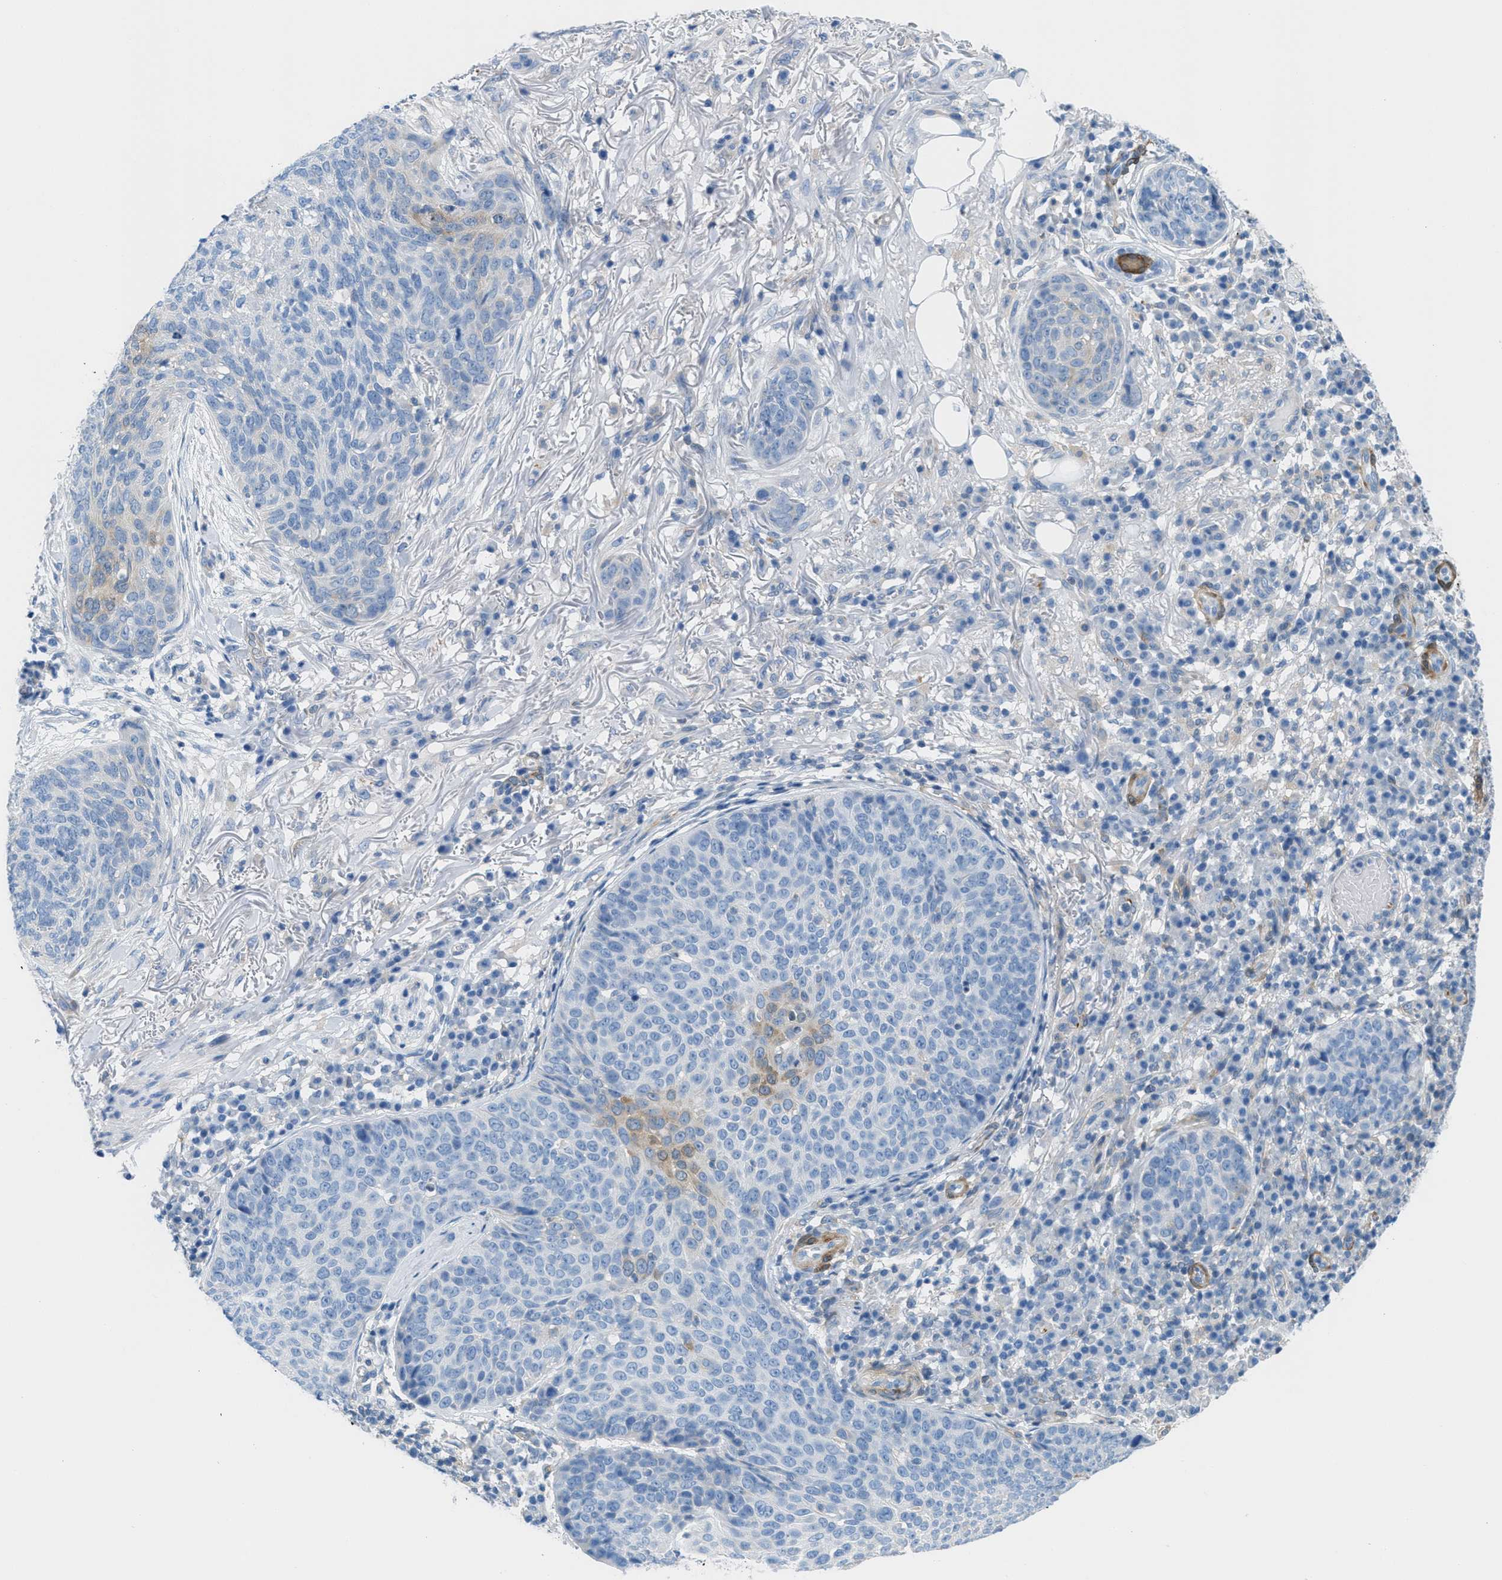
{"staining": {"intensity": "weak", "quantity": "<25%", "location": "cytoplasmic/membranous"}, "tissue": "skin cancer", "cell_type": "Tumor cells", "image_type": "cancer", "snomed": [{"axis": "morphology", "description": "Basal cell carcinoma"}, {"axis": "topography", "description": "Skin"}], "caption": "An immunohistochemistry (IHC) photomicrograph of skin cancer (basal cell carcinoma) is shown. There is no staining in tumor cells of skin cancer (basal cell carcinoma).", "gene": "MAPRE2", "patient": {"sex": "female", "age": 88}}